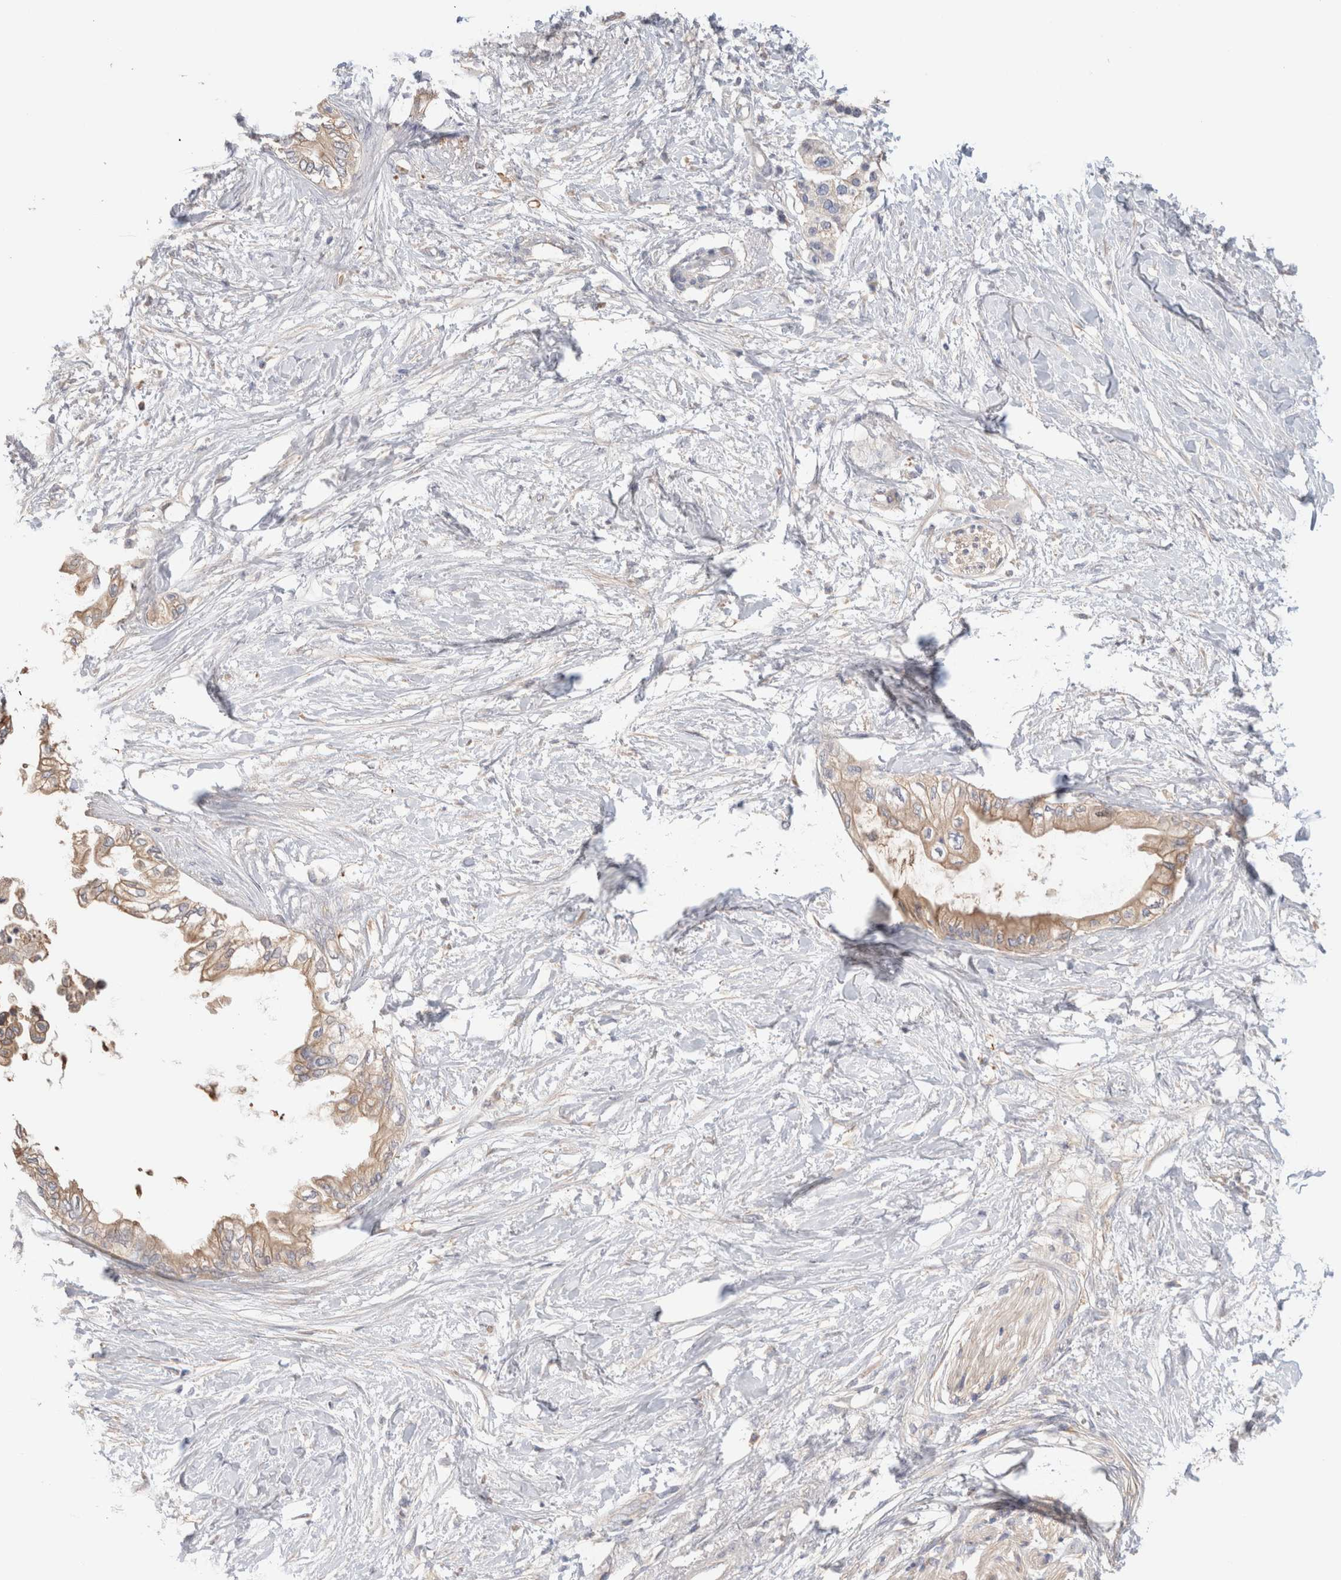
{"staining": {"intensity": "weak", "quantity": ">75%", "location": "cytoplasmic/membranous"}, "tissue": "pancreatic cancer", "cell_type": "Tumor cells", "image_type": "cancer", "snomed": [{"axis": "morphology", "description": "Normal tissue, NOS"}, {"axis": "morphology", "description": "Adenocarcinoma, NOS"}, {"axis": "topography", "description": "Pancreas"}, {"axis": "topography", "description": "Duodenum"}], "caption": "An image showing weak cytoplasmic/membranous positivity in about >75% of tumor cells in pancreatic cancer, as visualized by brown immunohistochemical staining.", "gene": "CAPN2", "patient": {"sex": "female", "age": 60}}